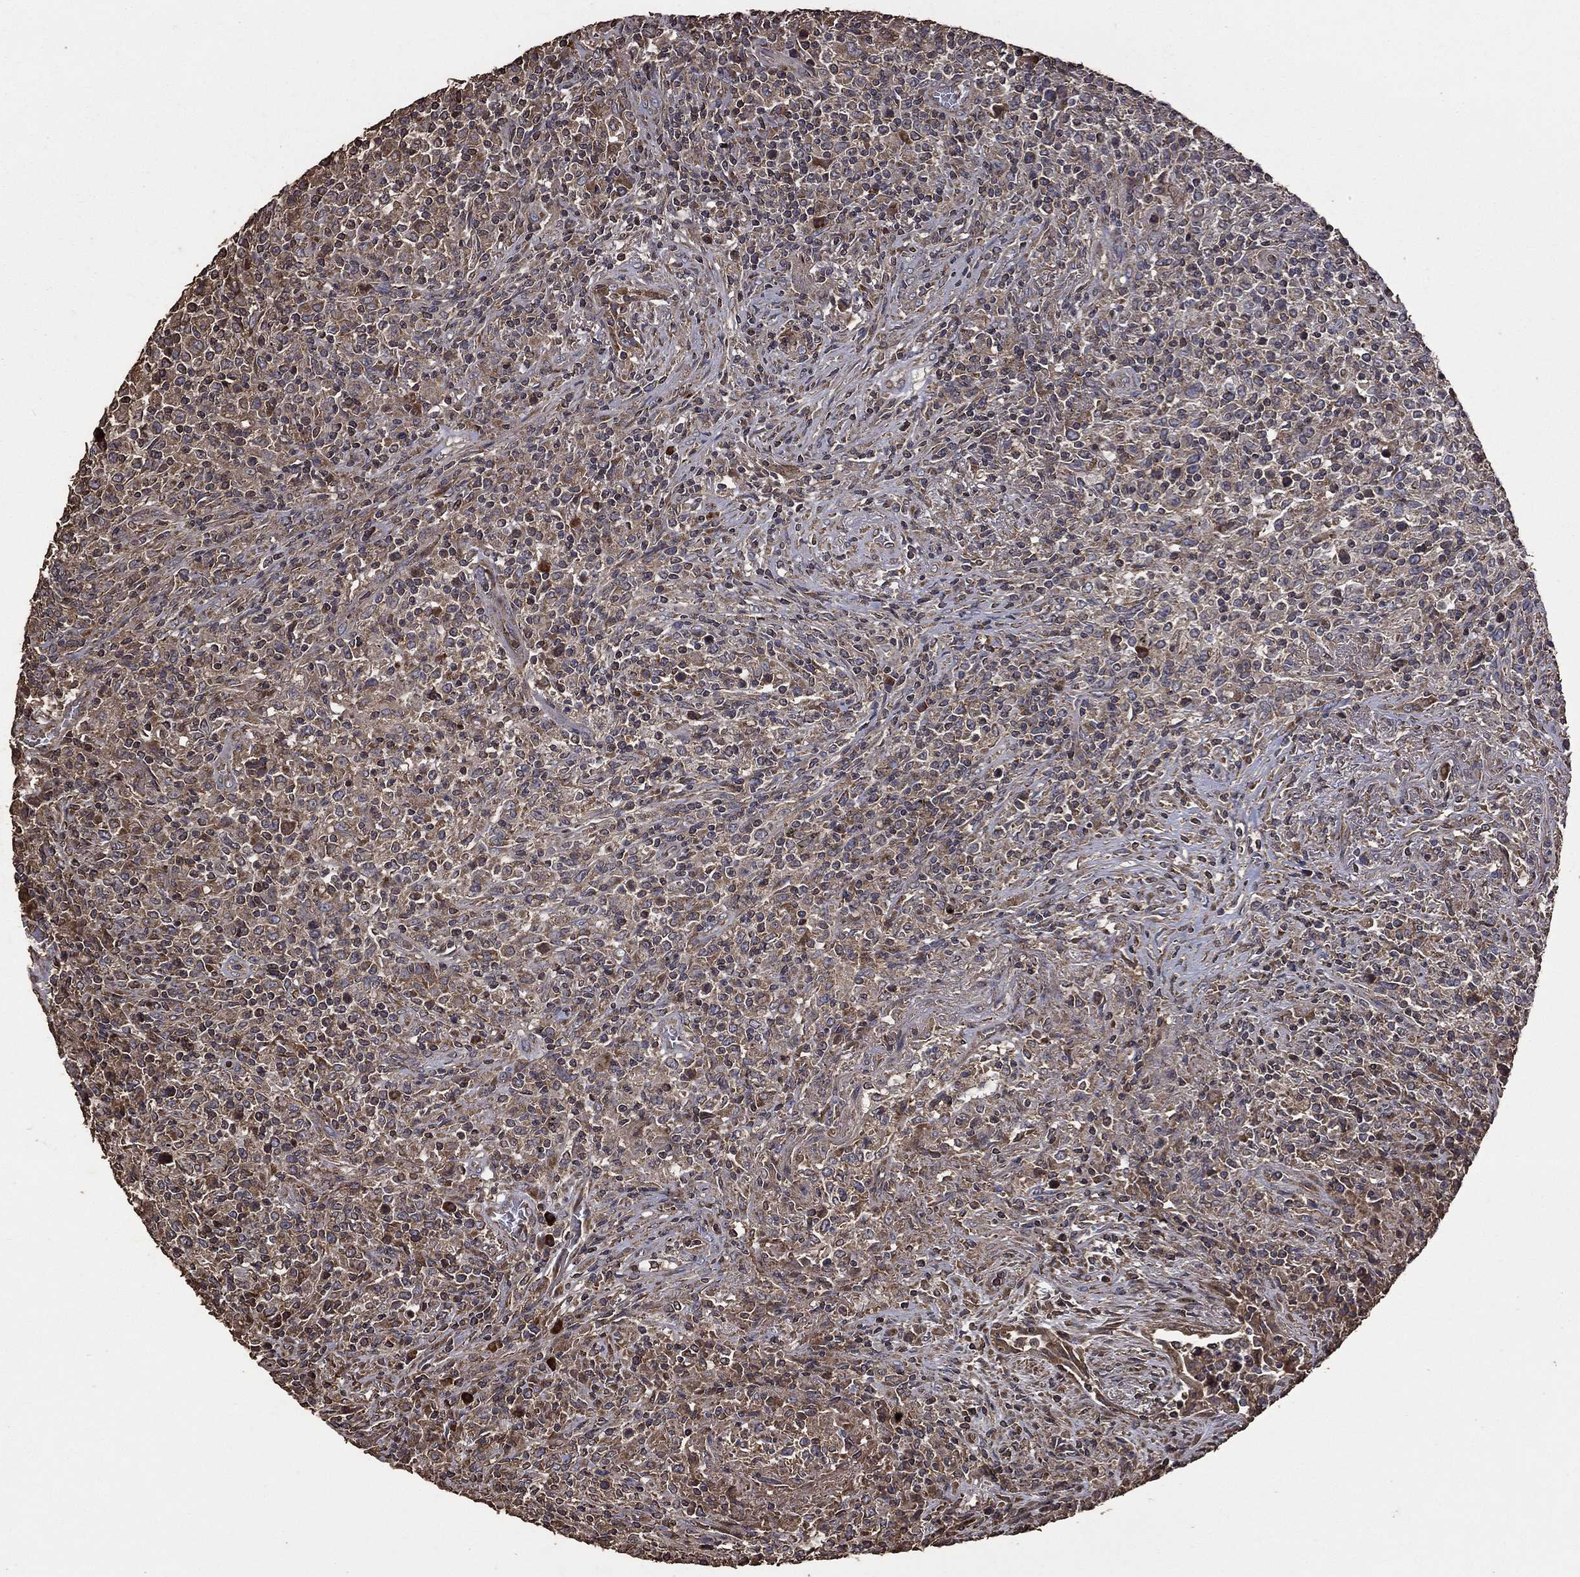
{"staining": {"intensity": "moderate", "quantity": "25%-75%", "location": "cytoplasmic/membranous"}, "tissue": "lymphoma", "cell_type": "Tumor cells", "image_type": "cancer", "snomed": [{"axis": "morphology", "description": "Malignant lymphoma, non-Hodgkin's type, High grade"}, {"axis": "topography", "description": "Lung"}], "caption": "Malignant lymphoma, non-Hodgkin's type (high-grade) was stained to show a protein in brown. There is medium levels of moderate cytoplasmic/membranous expression in approximately 25%-75% of tumor cells.", "gene": "METTL27", "patient": {"sex": "male", "age": 79}}